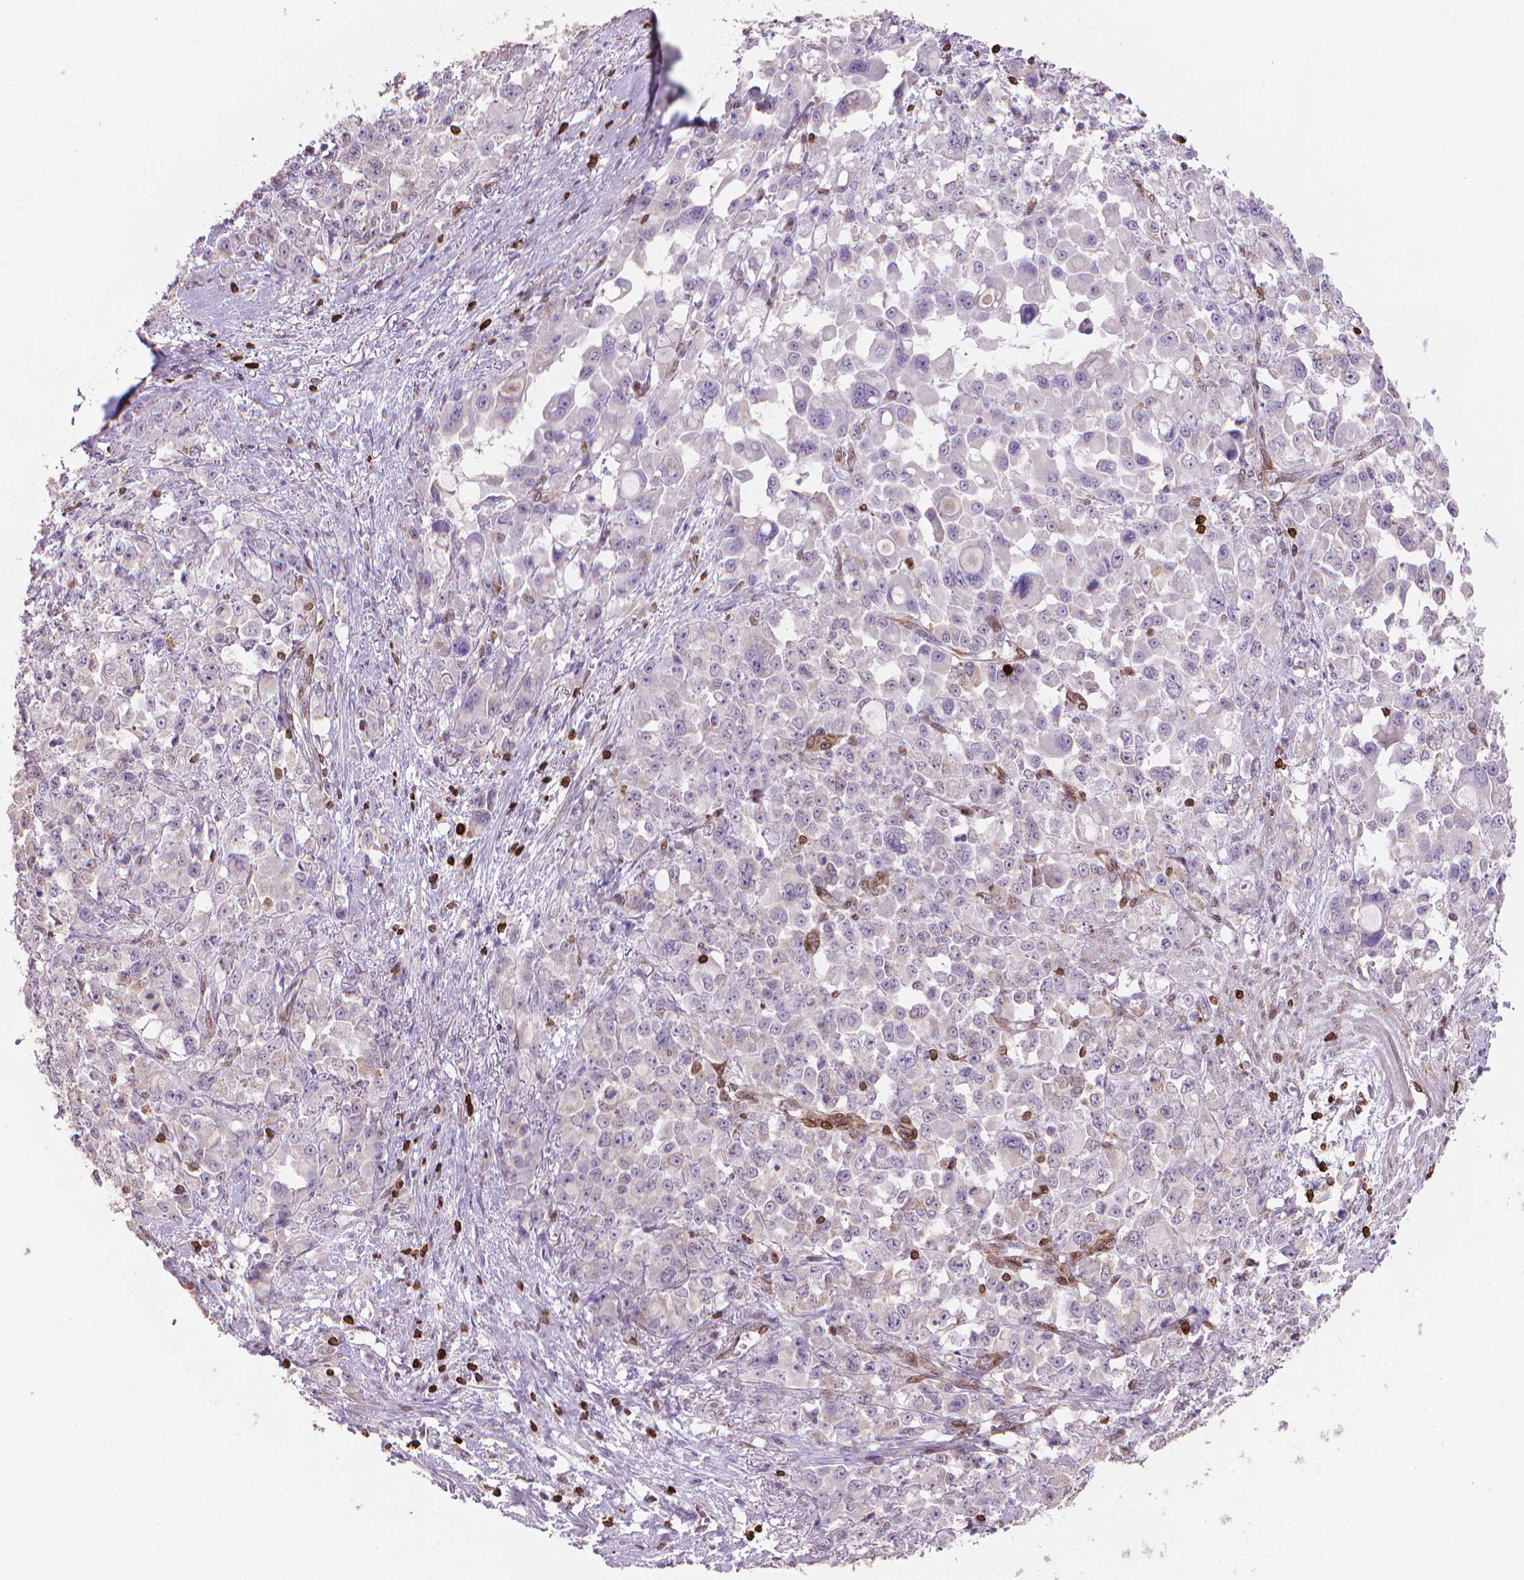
{"staining": {"intensity": "negative", "quantity": "none", "location": "none"}, "tissue": "stomach cancer", "cell_type": "Tumor cells", "image_type": "cancer", "snomed": [{"axis": "morphology", "description": "Adenocarcinoma, NOS"}, {"axis": "topography", "description": "Stomach"}], "caption": "An immunohistochemistry photomicrograph of stomach cancer is shown. There is no staining in tumor cells of stomach cancer.", "gene": "BCL2", "patient": {"sex": "female", "age": 76}}